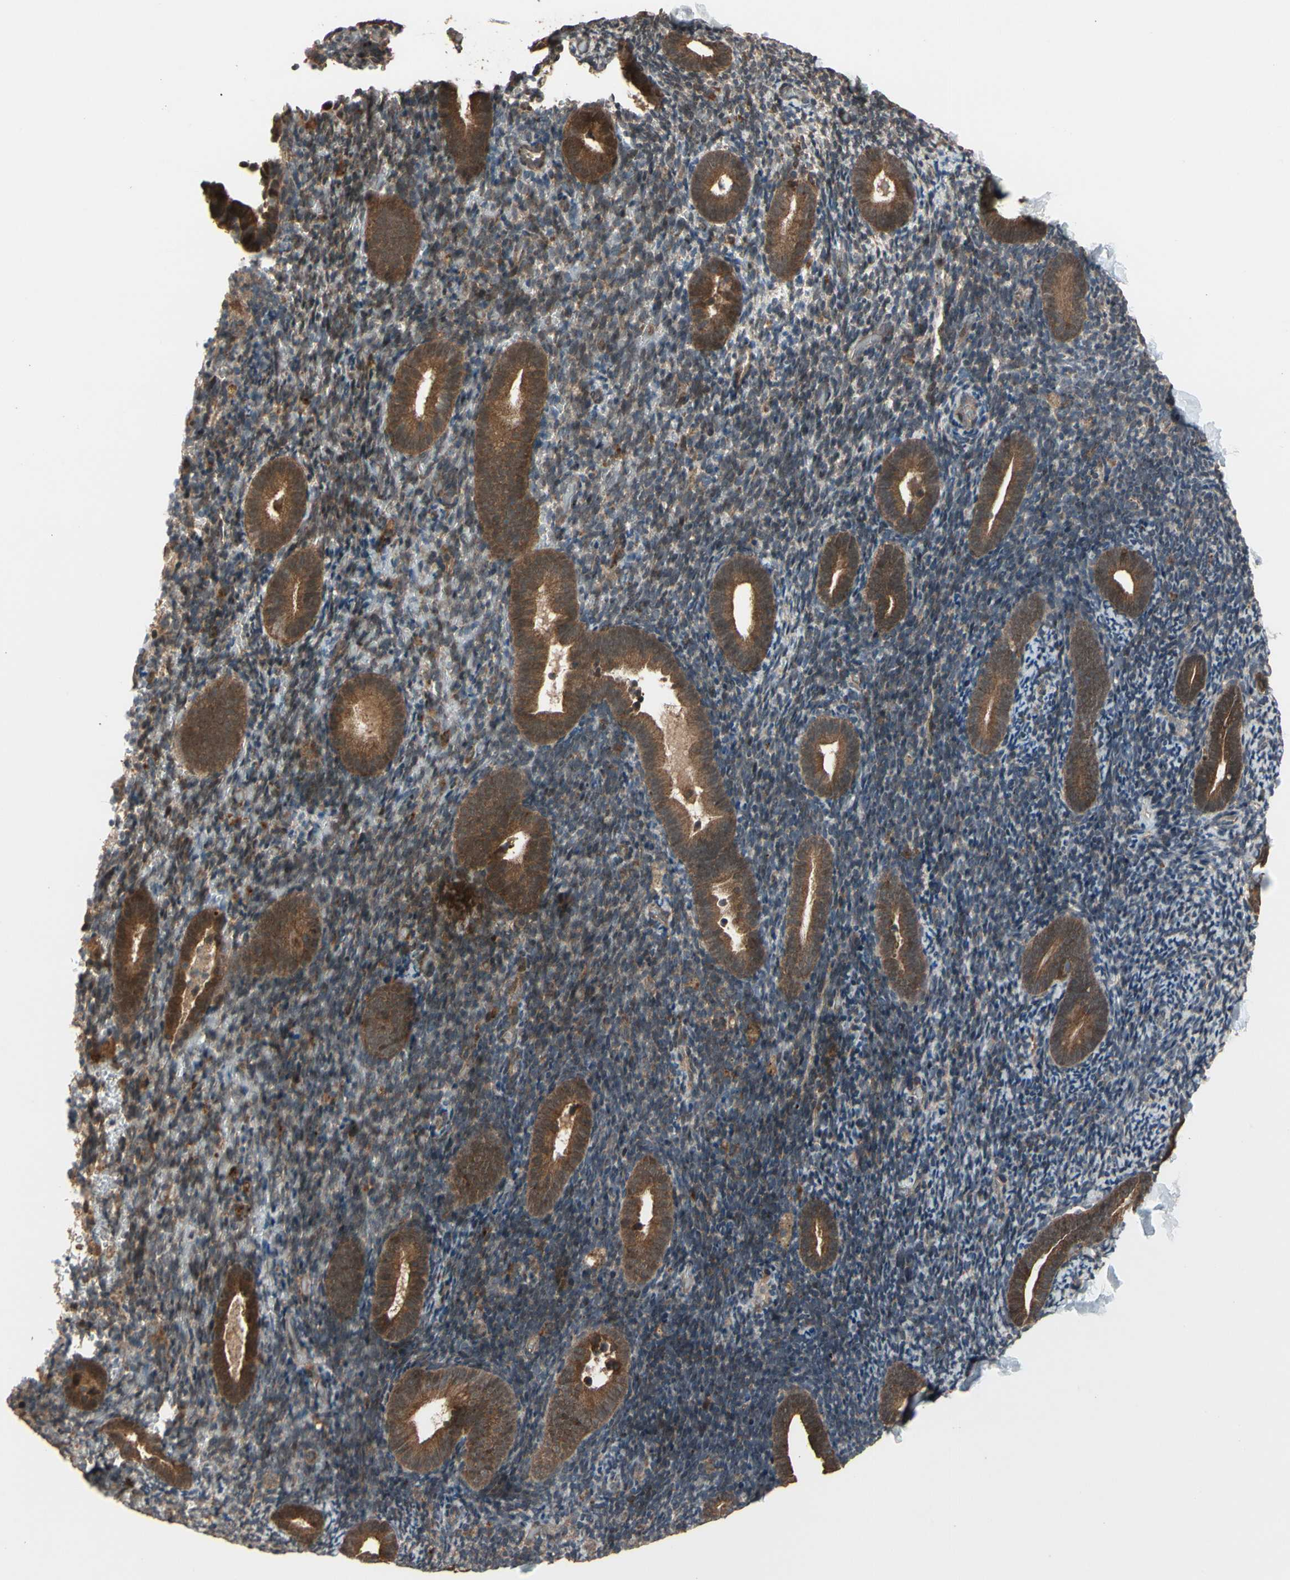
{"staining": {"intensity": "strong", "quantity": "<25%", "location": "nuclear"}, "tissue": "endometrium", "cell_type": "Cells in endometrial stroma", "image_type": "normal", "snomed": [{"axis": "morphology", "description": "Normal tissue, NOS"}, {"axis": "topography", "description": "Endometrium"}], "caption": "IHC (DAB) staining of unremarkable endometrium reveals strong nuclear protein expression in about <25% of cells in endometrial stroma. (IHC, brightfield microscopy, high magnification).", "gene": "CSF1R", "patient": {"sex": "female", "age": 51}}